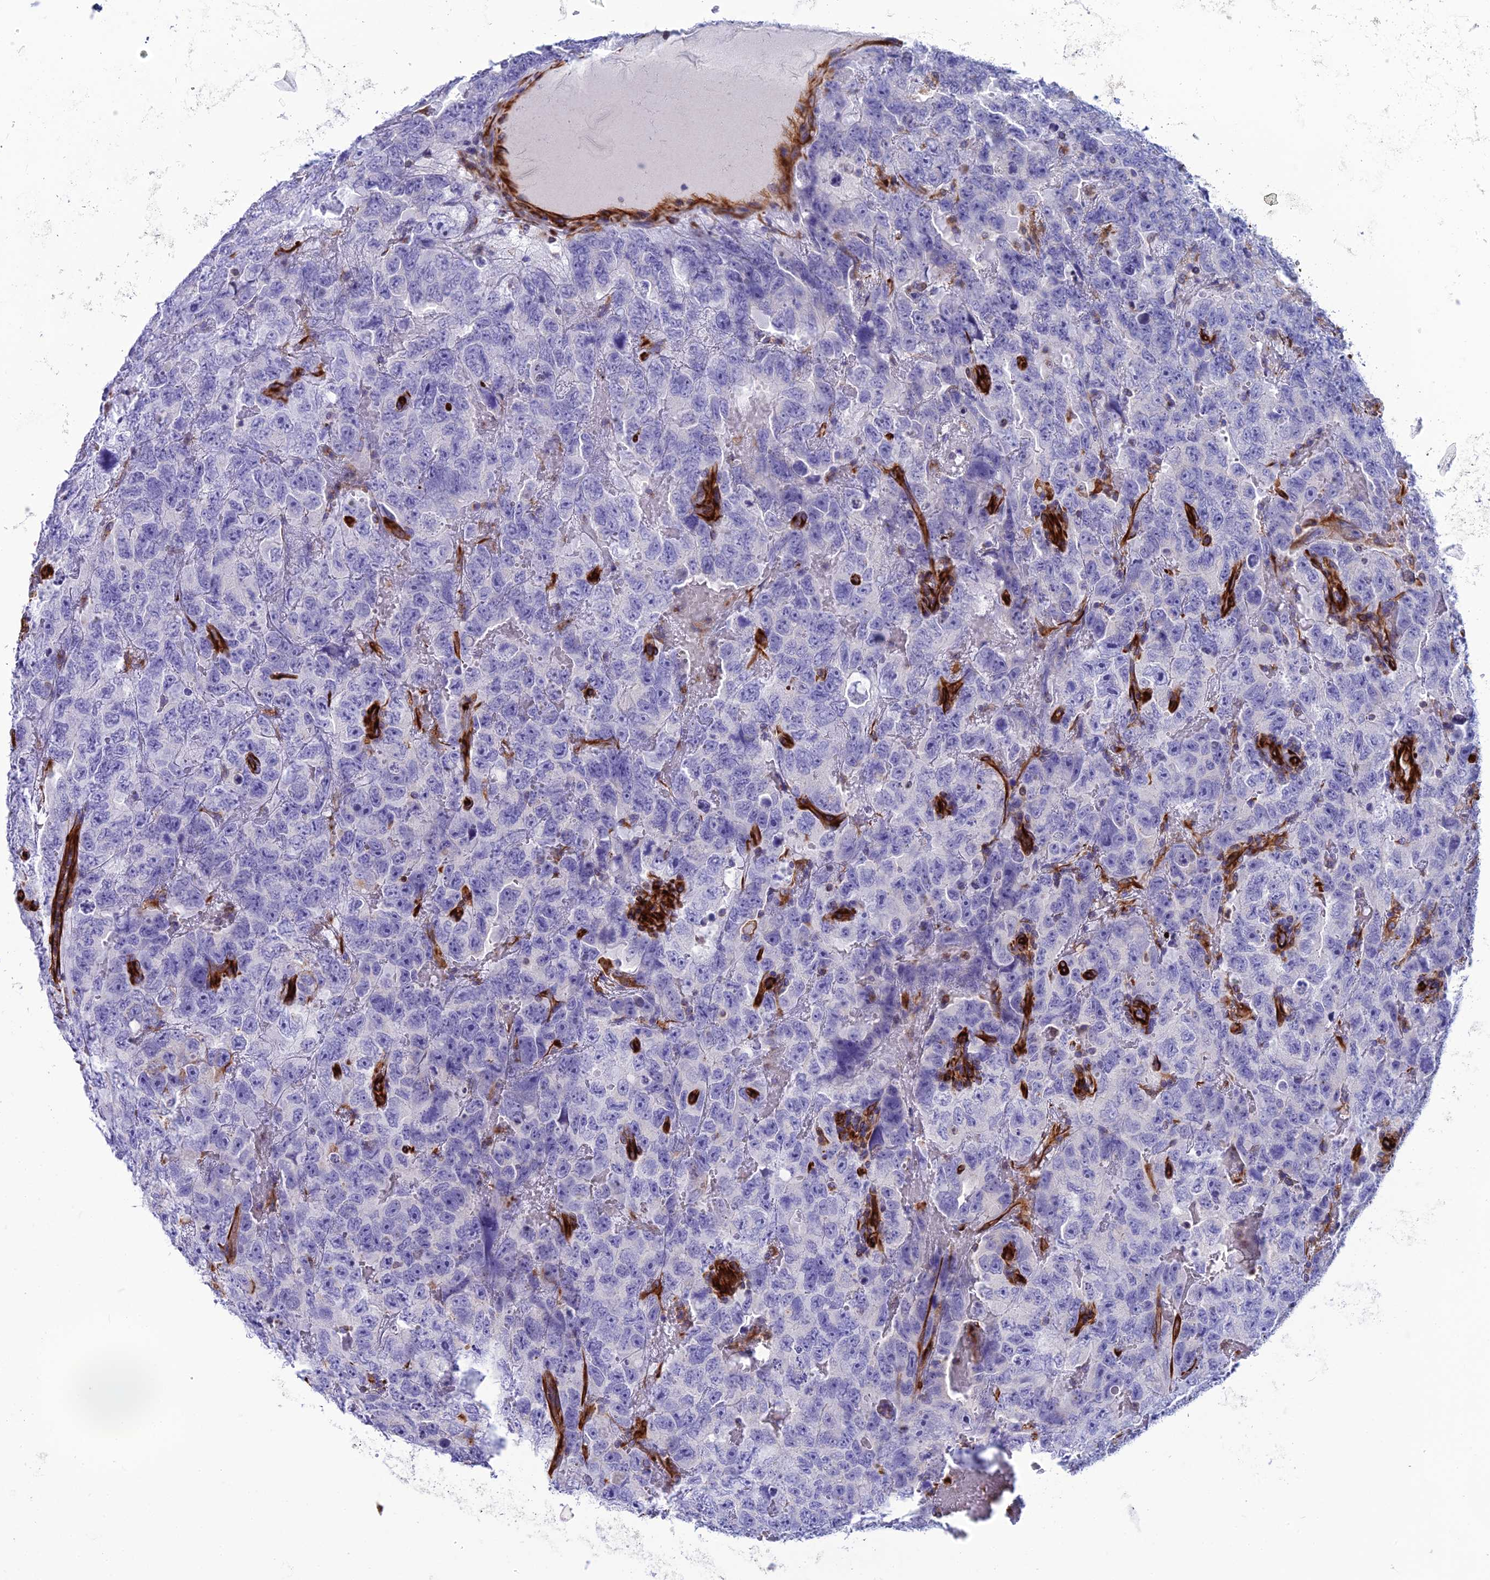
{"staining": {"intensity": "negative", "quantity": "none", "location": "none"}, "tissue": "testis cancer", "cell_type": "Tumor cells", "image_type": "cancer", "snomed": [{"axis": "morphology", "description": "Carcinoma, Embryonal, NOS"}, {"axis": "topography", "description": "Testis"}], "caption": "Protein analysis of testis embryonal carcinoma exhibits no significant expression in tumor cells.", "gene": "FBXL20", "patient": {"sex": "male", "age": 45}}